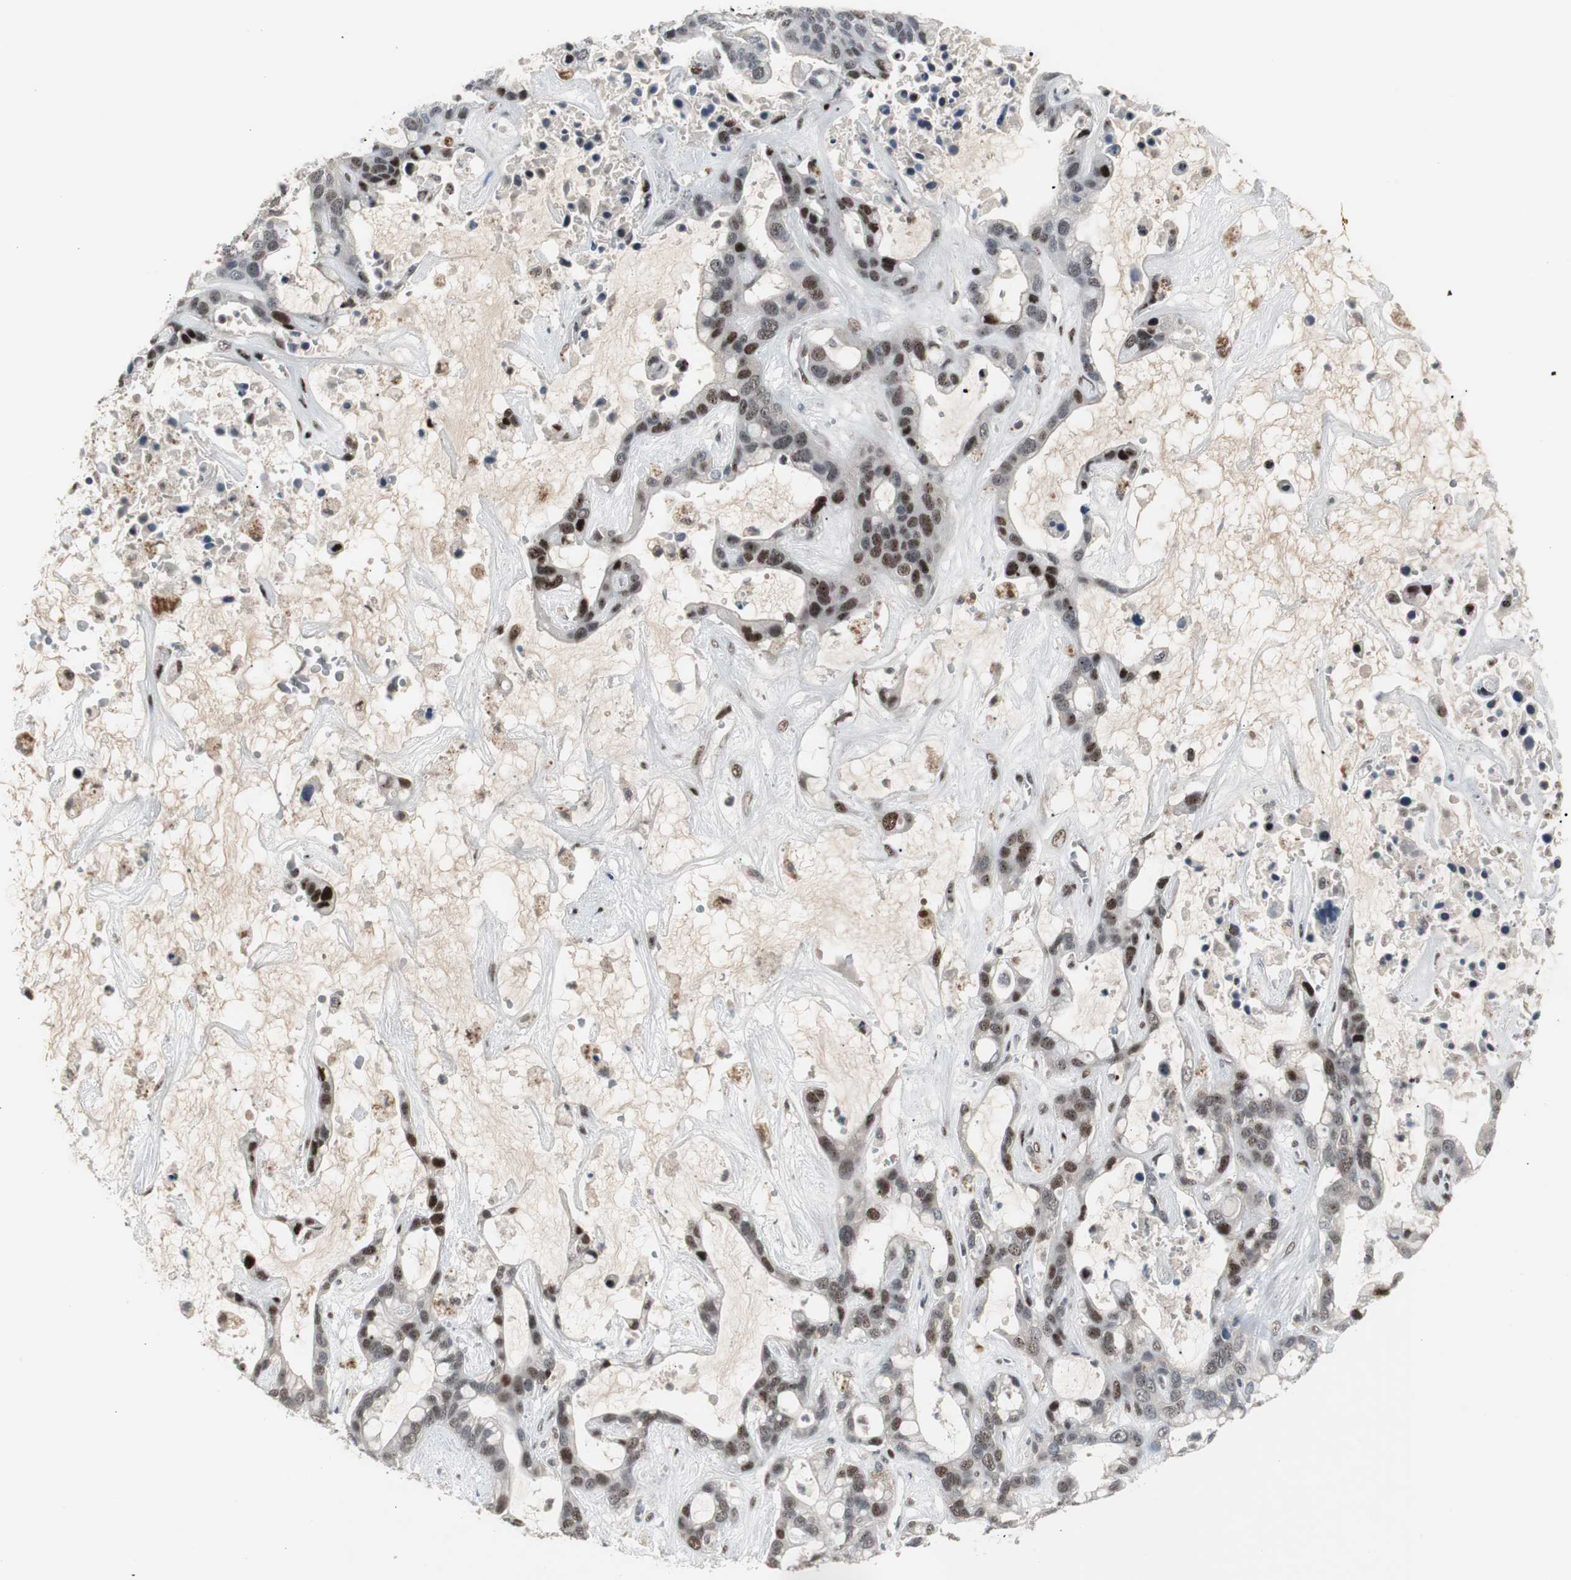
{"staining": {"intensity": "strong", "quantity": "25%-75%", "location": "nuclear"}, "tissue": "liver cancer", "cell_type": "Tumor cells", "image_type": "cancer", "snomed": [{"axis": "morphology", "description": "Cholangiocarcinoma"}, {"axis": "topography", "description": "Liver"}], "caption": "Protein staining of liver cholangiocarcinoma tissue exhibits strong nuclear expression in approximately 25%-75% of tumor cells.", "gene": "GRK2", "patient": {"sex": "female", "age": 65}}